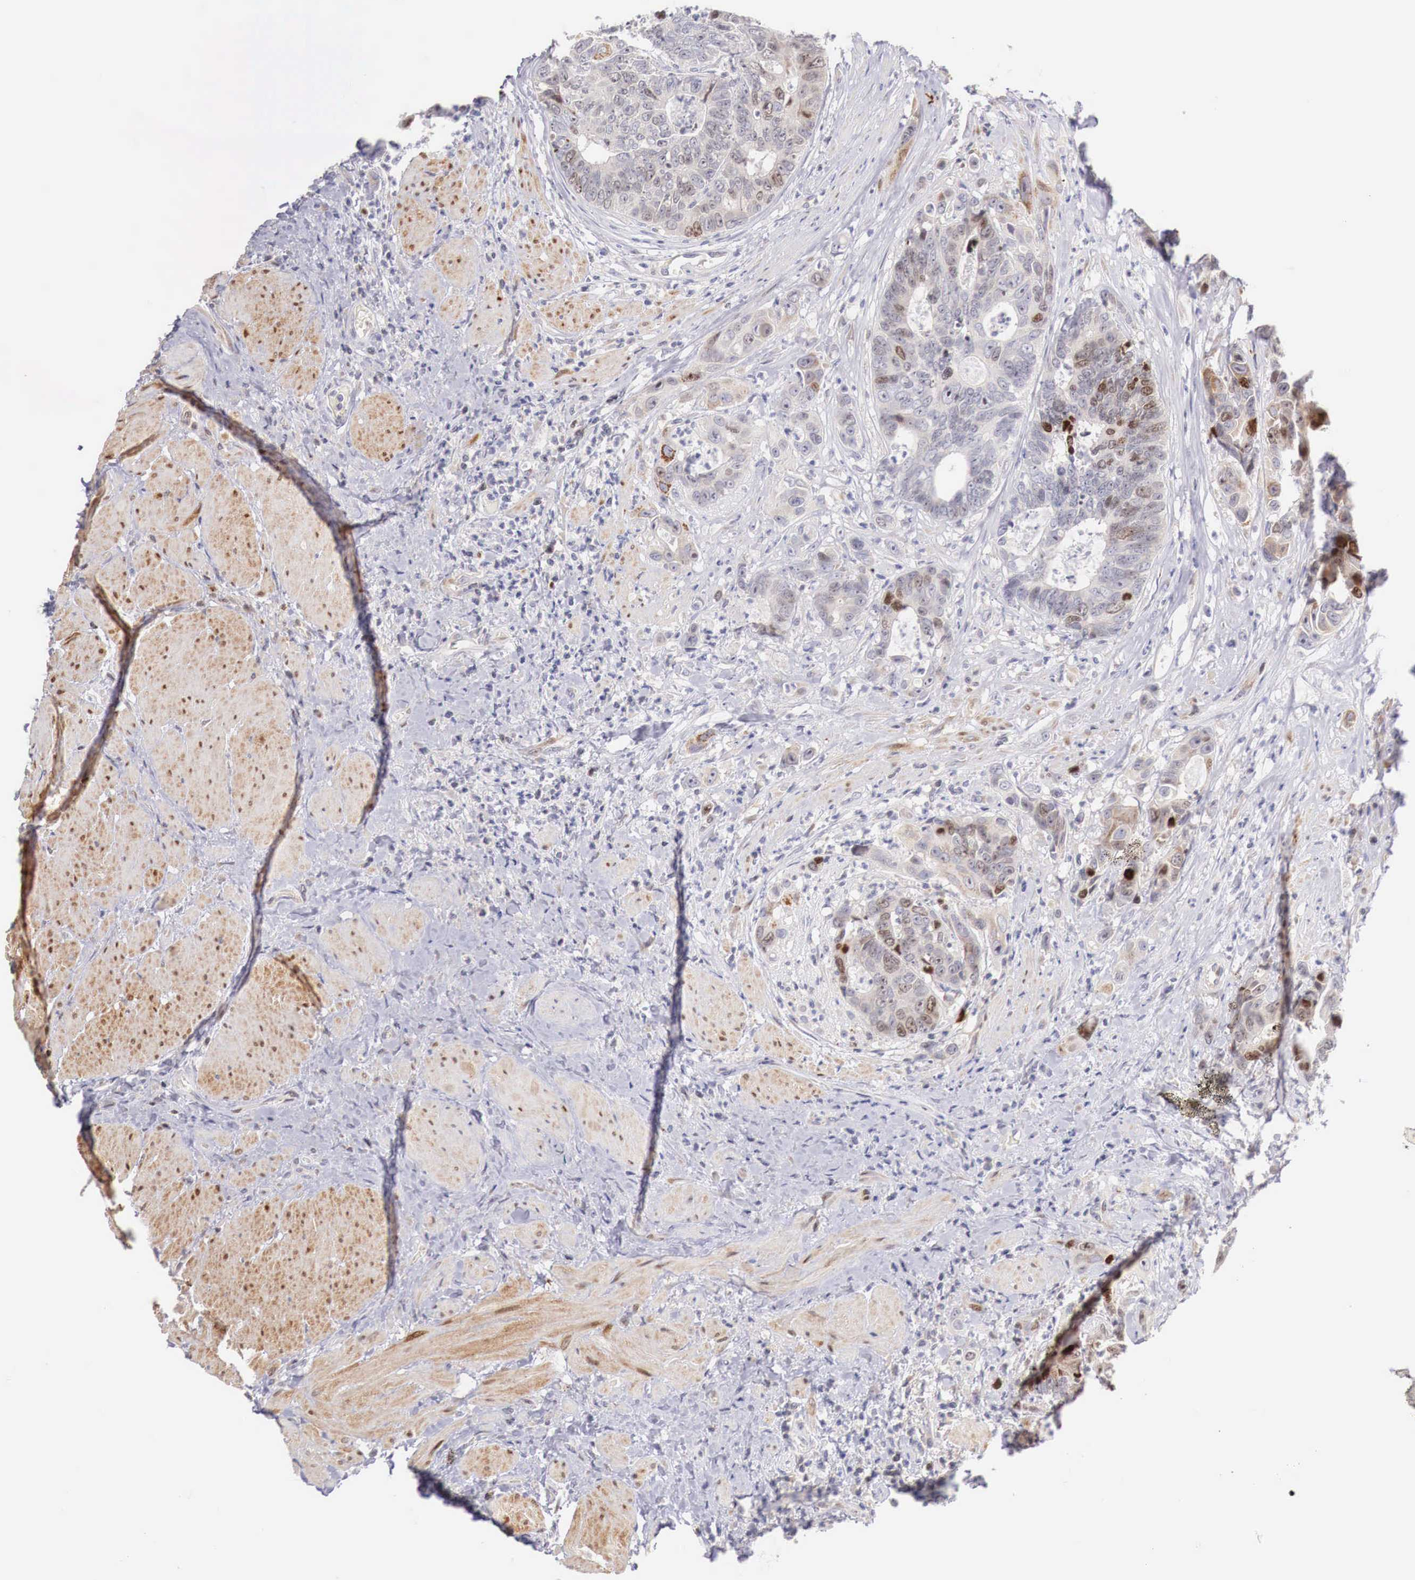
{"staining": {"intensity": "weak", "quantity": "<25%", "location": "none"}, "tissue": "colorectal cancer", "cell_type": "Tumor cells", "image_type": "cancer", "snomed": [{"axis": "morphology", "description": "Adenocarcinoma, NOS"}, {"axis": "topography", "description": "Rectum"}], "caption": "Immunohistochemistry of human colorectal adenocarcinoma reveals no positivity in tumor cells. (DAB IHC, high magnification).", "gene": "CLCN5", "patient": {"sex": "female", "age": 65}}